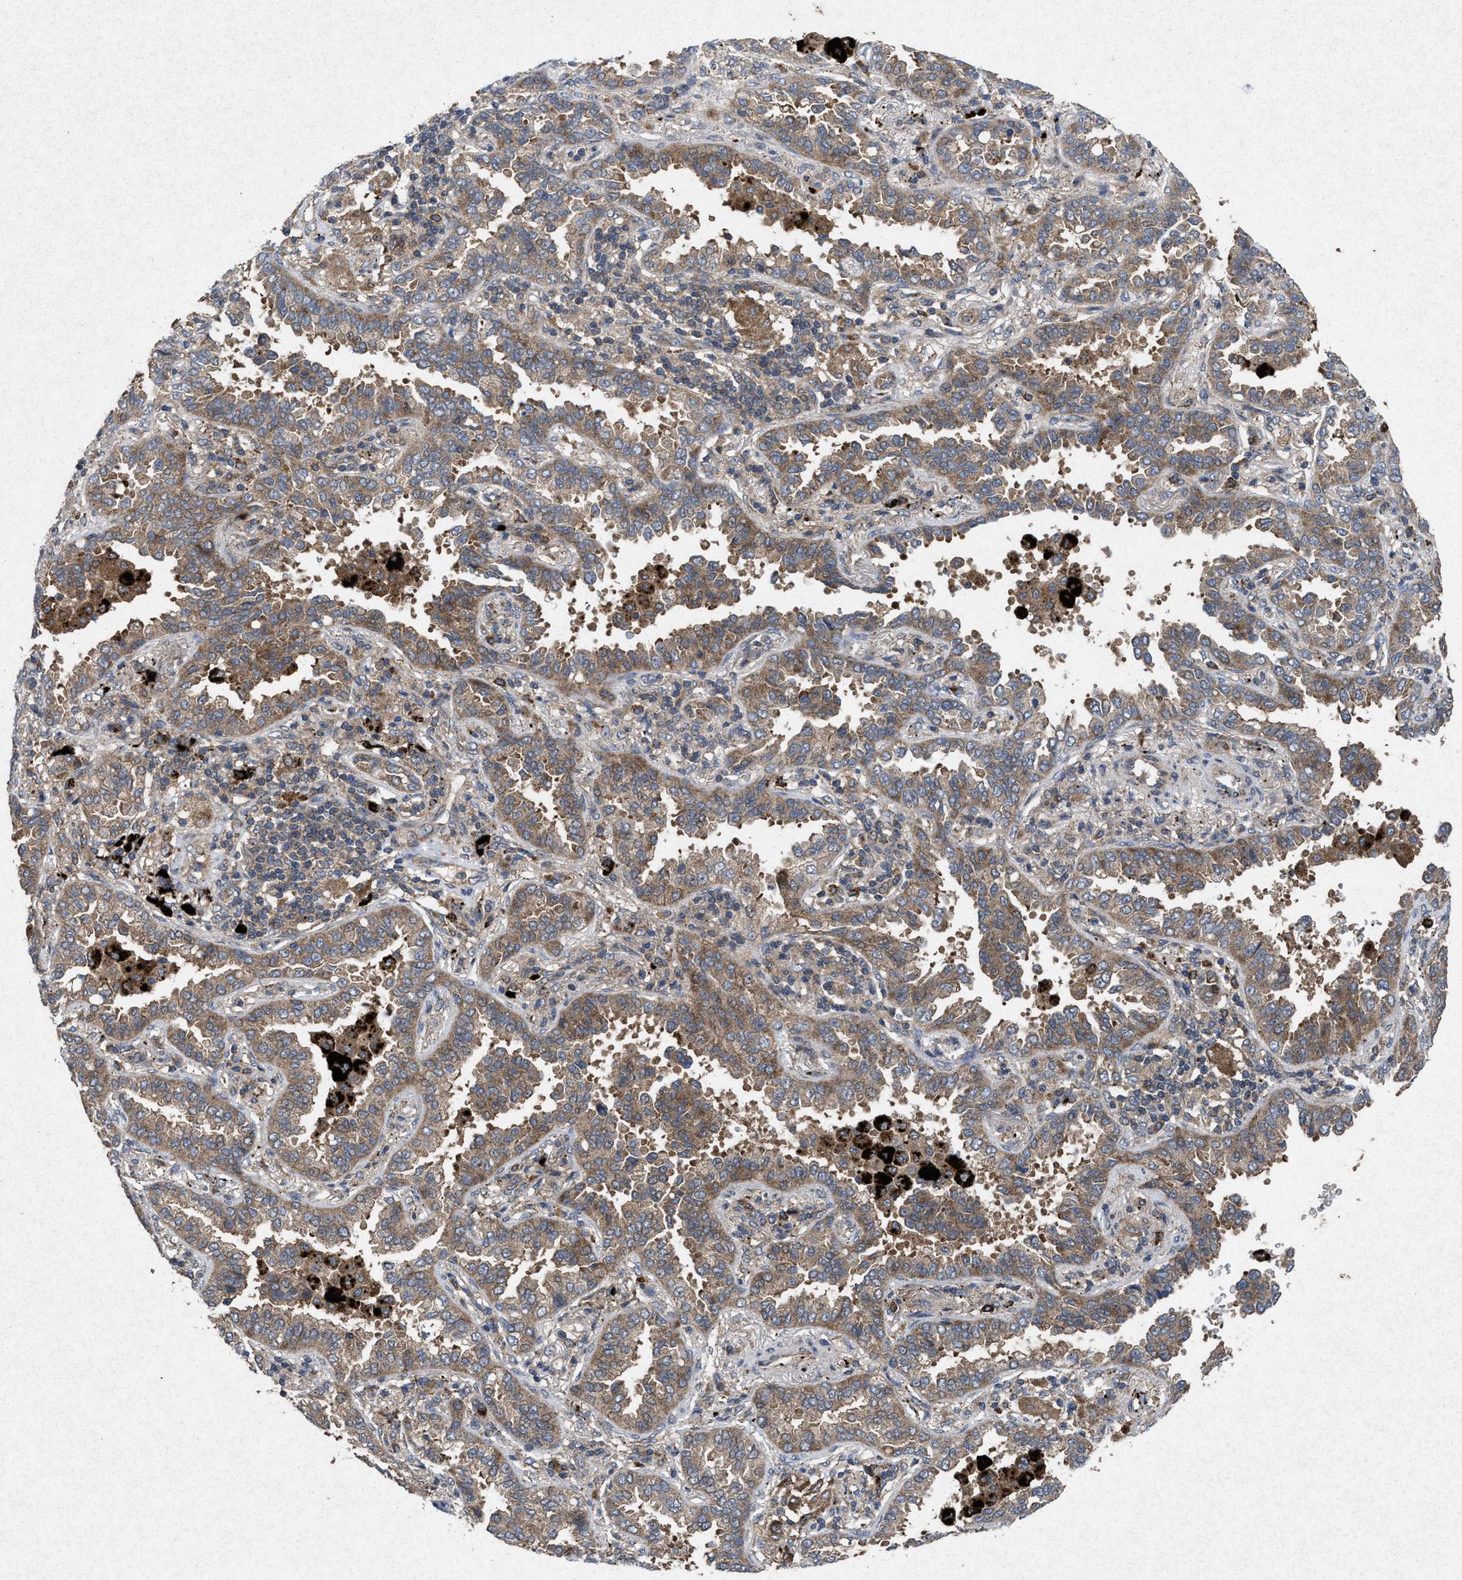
{"staining": {"intensity": "moderate", "quantity": ">75%", "location": "cytoplasmic/membranous"}, "tissue": "lung cancer", "cell_type": "Tumor cells", "image_type": "cancer", "snomed": [{"axis": "morphology", "description": "Normal tissue, NOS"}, {"axis": "morphology", "description": "Adenocarcinoma, NOS"}, {"axis": "topography", "description": "Lung"}], "caption": "A brown stain highlights moderate cytoplasmic/membranous staining of a protein in human lung cancer tumor cells.", "gene": "MSI2", "patient": {"sex": "male", "age": 59}}